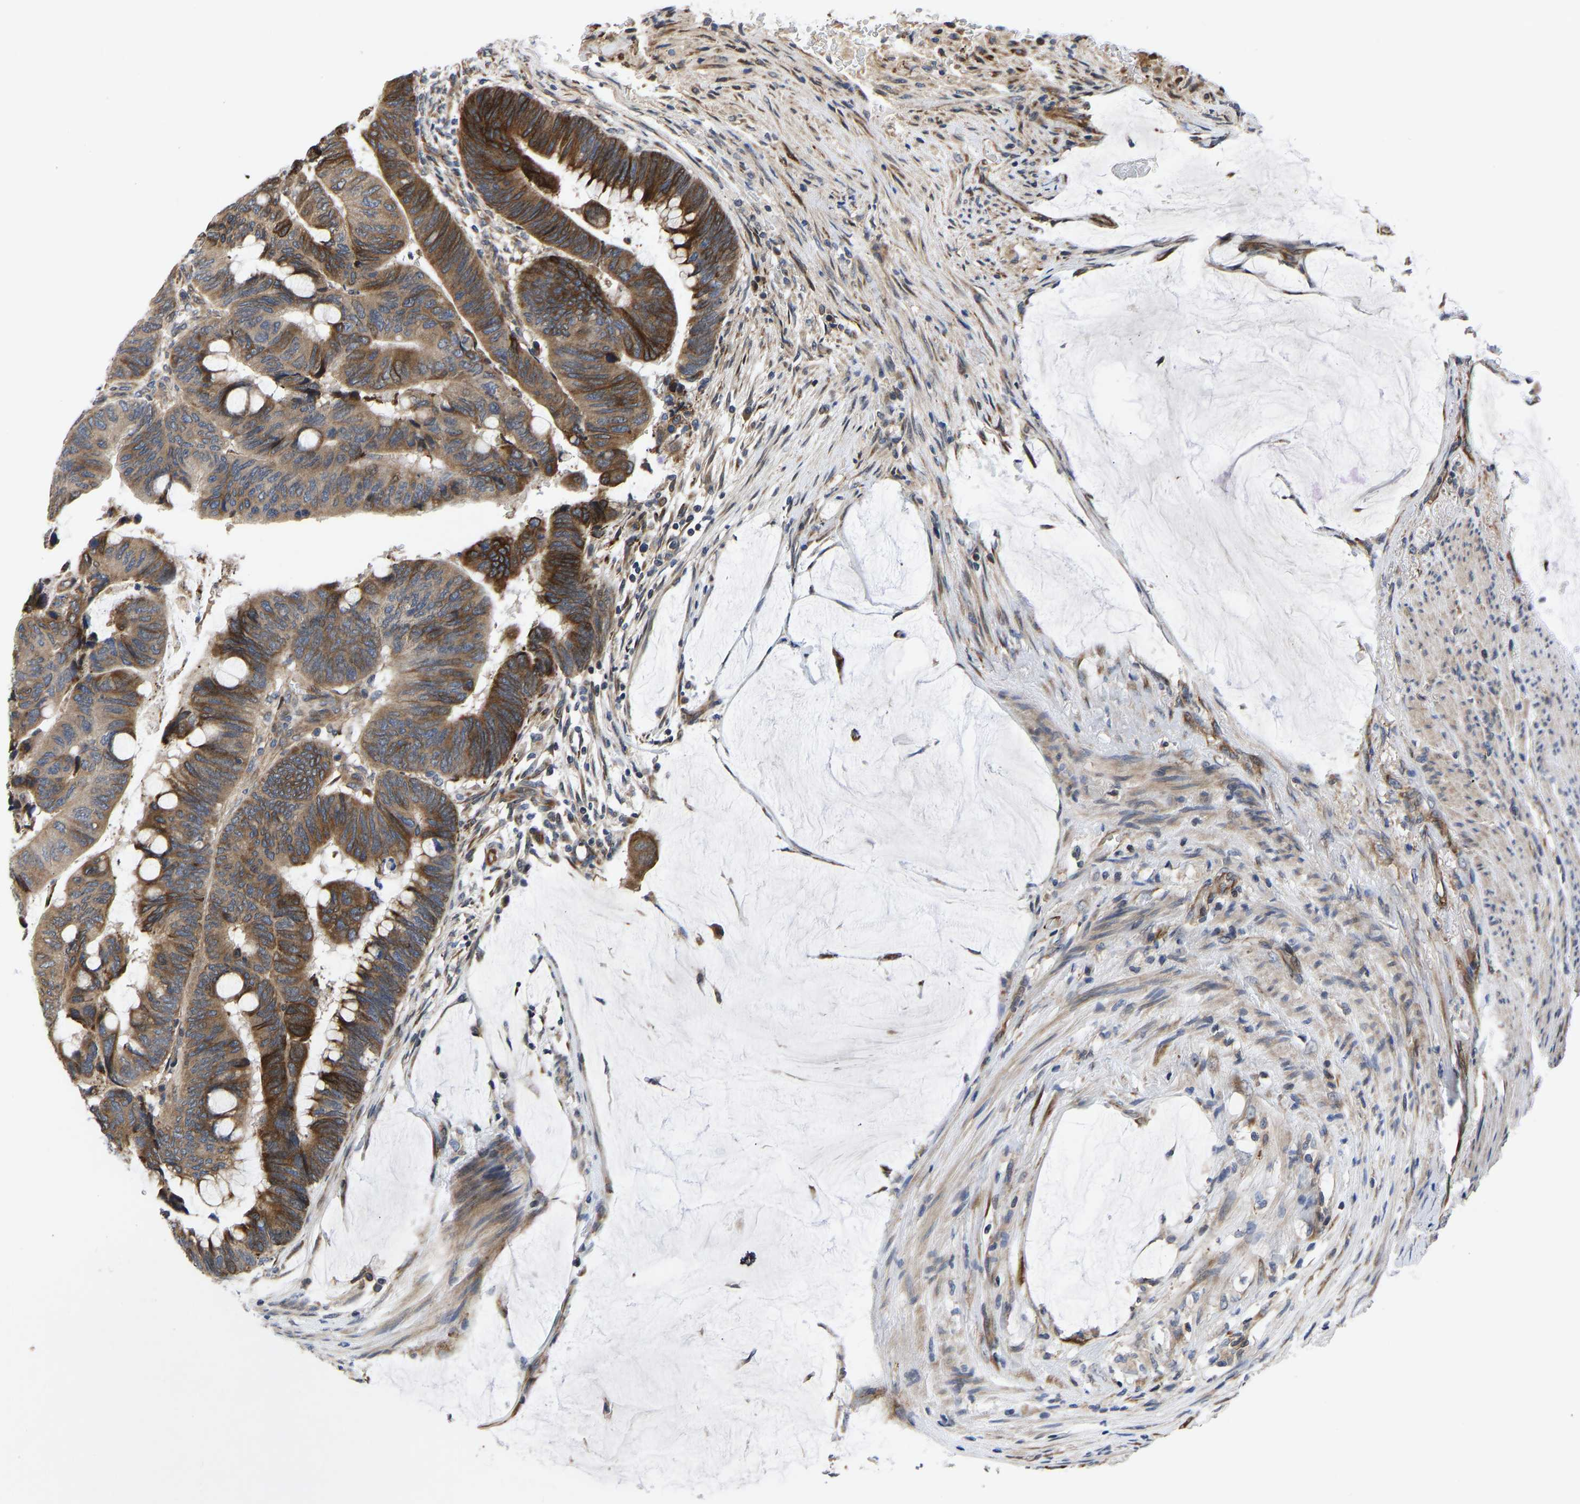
{"staining": {"intensity": "strong", "quantity": ">75%", "location": "cytoplasmic/membranous"}, "tissue": "colorectal cancer", "cell_type": "Tumor cells", "image_type": "cancer", "snomed": [{"axis": "morphology", "description": "Normal tissue, NOS"}, {"axis": "morphology", "description": "Adenocarcinoma, NOS"}, {"axis": "topography", "description": "Rectum"}], "caption": "Protein expression analysis of human adenocarcinoma (colorectal) reveals strong cytoplasmic/membranous staining in about >75% of tumor cells.", "gene": "FRRS1", "patient": {"sex": "male", "age": 92}}